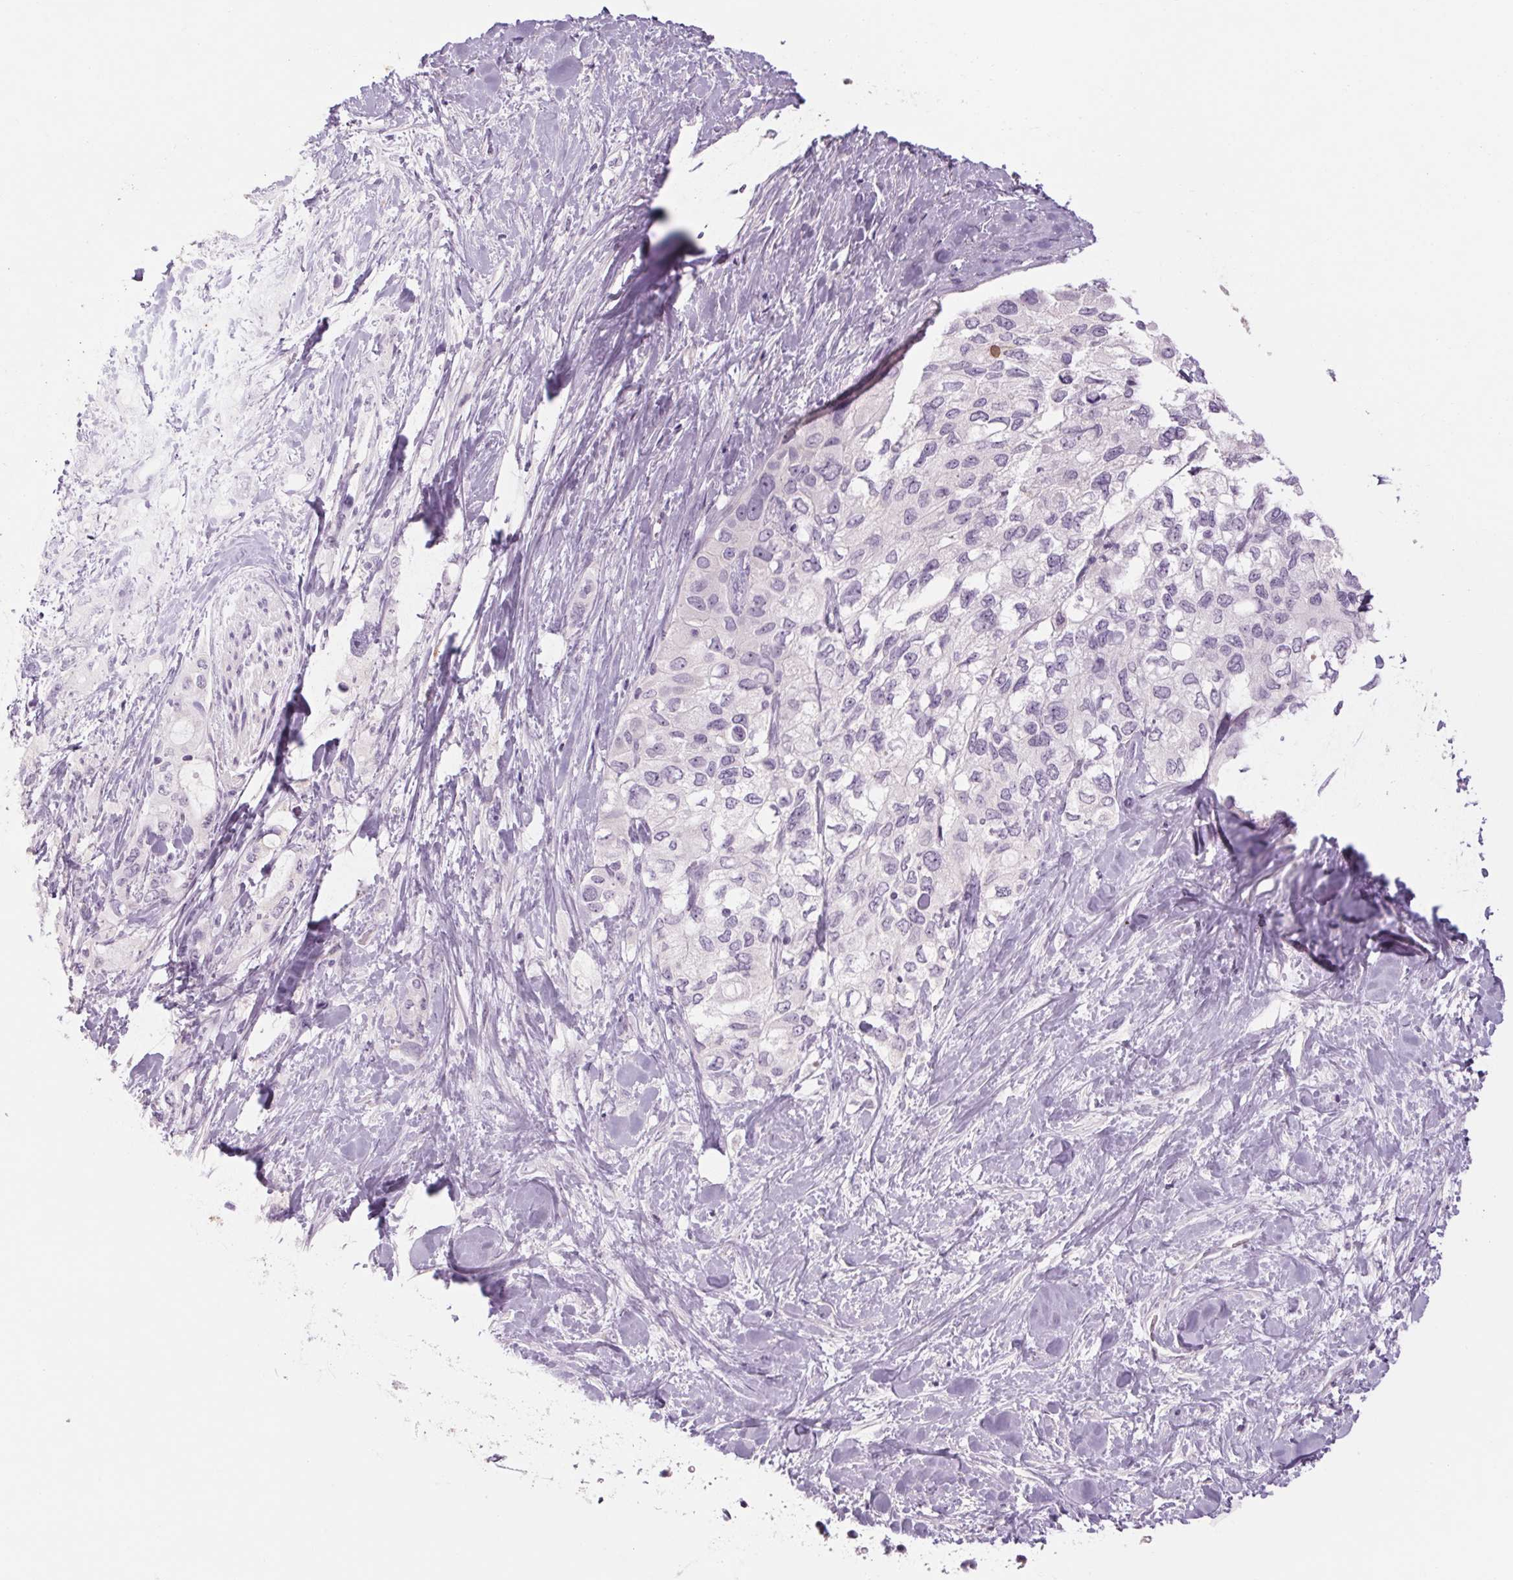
{"staining": {"intensity": "negative", "quantity": "none", "location": "none"}, "tissue": "pancreatic cancer", "cell_type": "Tumor cells", "image_type": "cancer", "snomed": [{"axis": "morphology", "description": "Adenocarcinoma, NOS"}, {"axis": "topography", "description": "Pancreas"}], "caption": "Immunohistochemistry of pancreatic cancer (adenocarcinoma) demonstrates no staining in tumor cells.", "gene": "RPTN", "patient": {"sex": "female", "age": 56}}